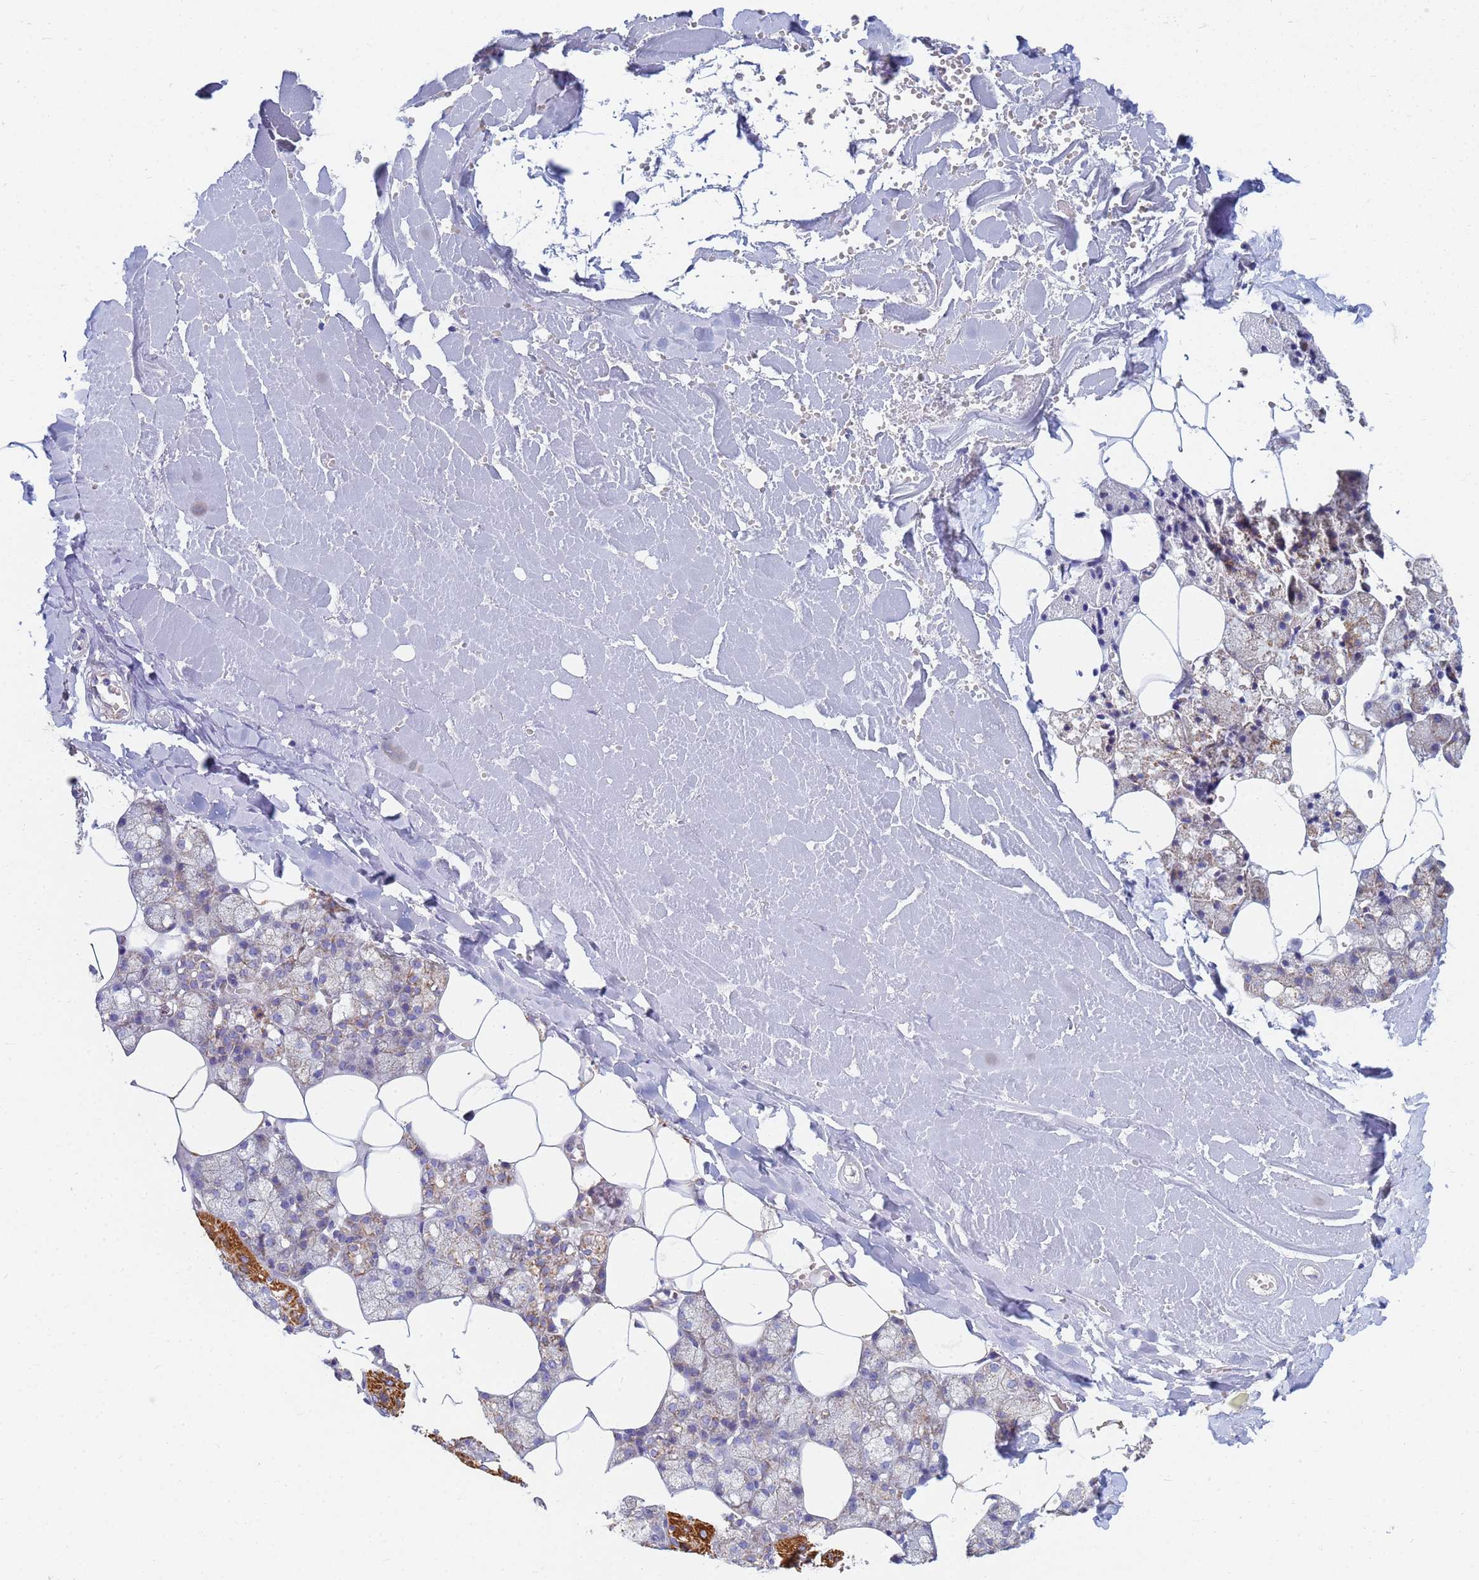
{"staining": {"intensity": "strong", "quantity": "<25%", "location": "cytoplasmic/membranous"}, "tissue": "salivary gland", "cell_type": "Glandular cells", "image_type": "normal", "snomed": [{"axis": "morphology", "description": "Normal tissue, NOS"}, {"axis": "topography", "description": "Salivary gland"}], "caption": "High-power microscopy captured an immunohistochemistry (IHC) histopathology image of unremarkable salivary gland, revealing strong cytoplasmic/membranous staining in approximately <25% of glandular cells. (Brightfield microscopy of DAB IHC at high magnification).", "gene": "UQCRHL", "patient": {"sex": "male", "age": 62}}